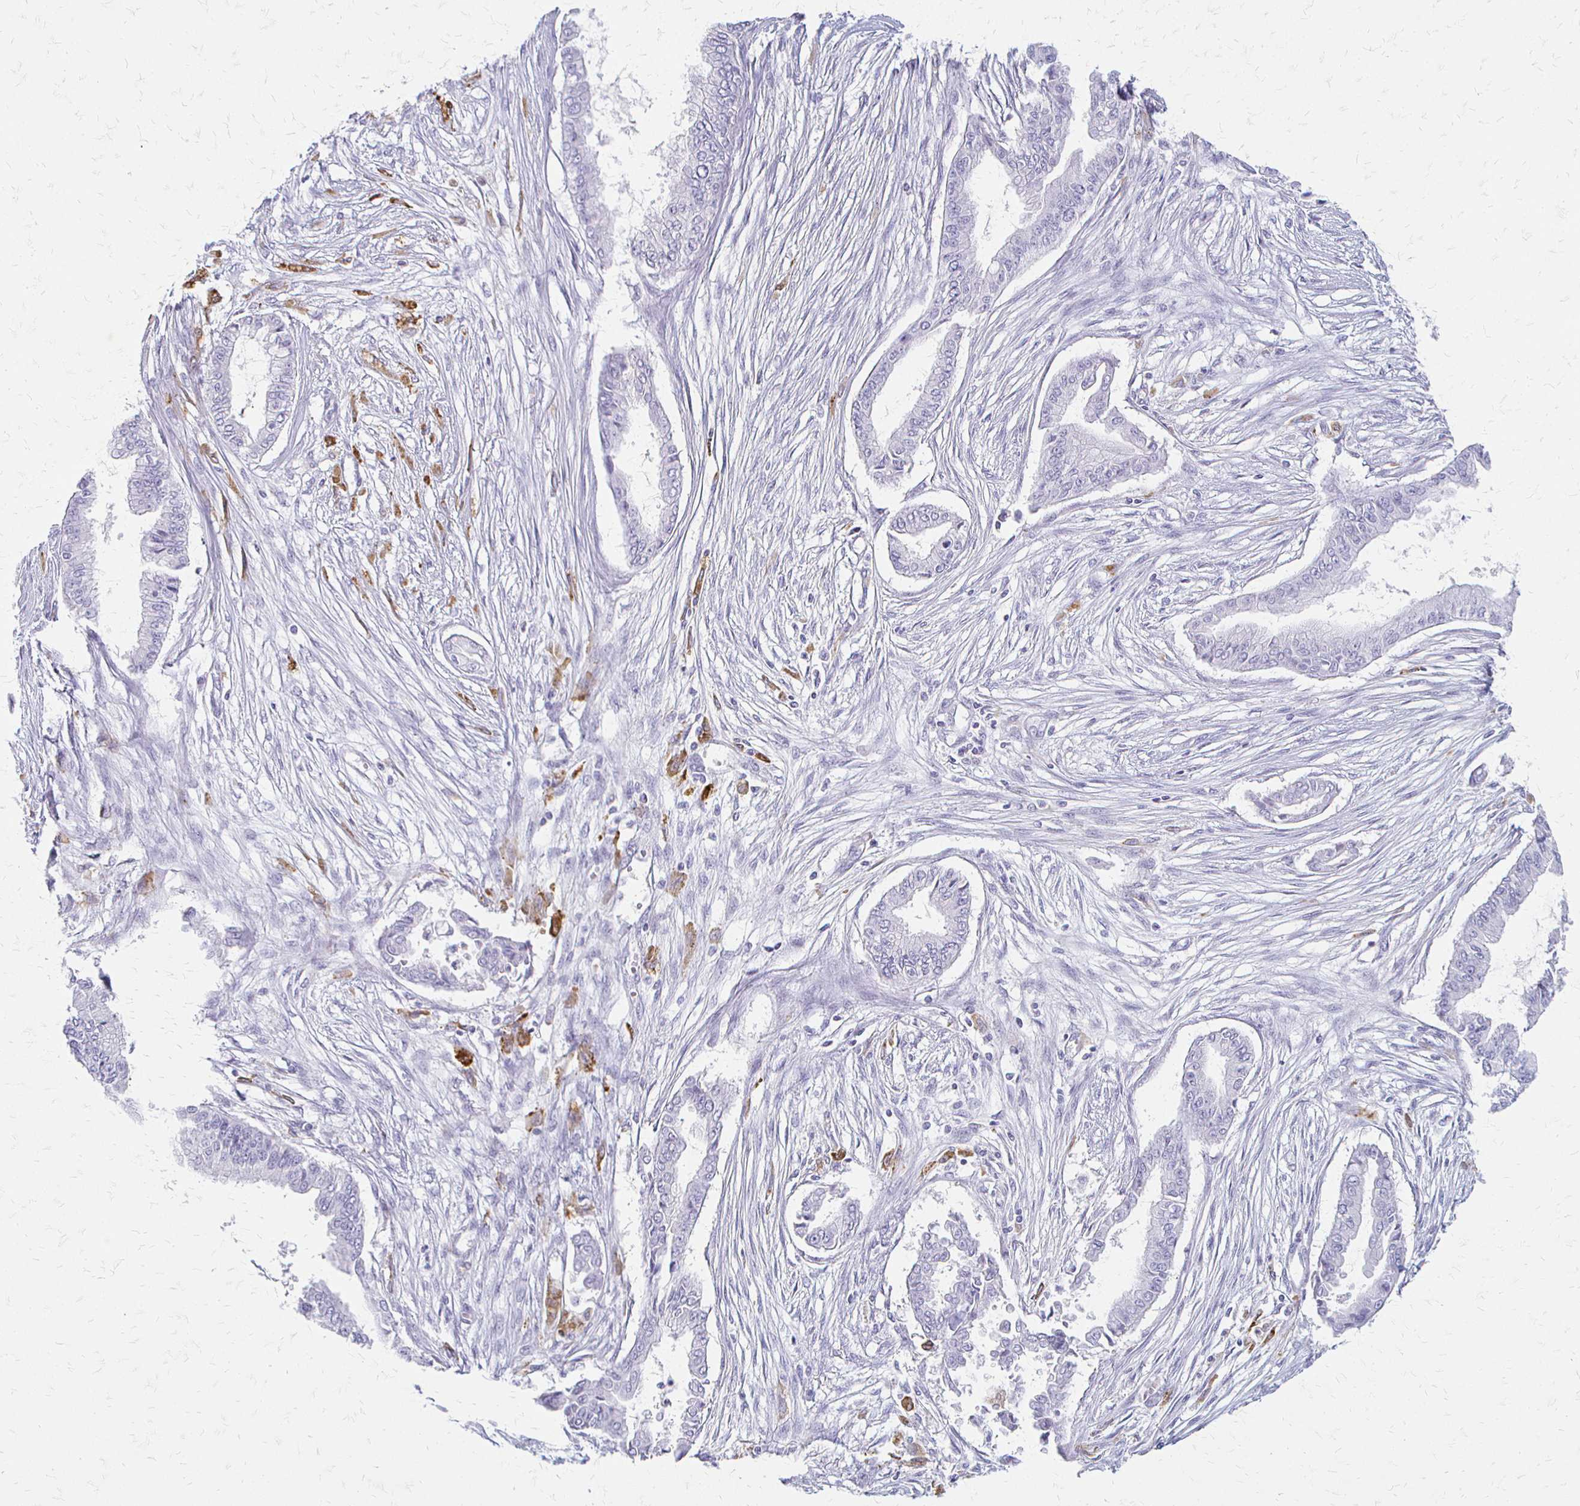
{"staining": {"intensity": "negative", "quantity": "none", "location": "none"}, "tissue": "pancreatic cancer", "cell_type": "Tumor cells", "image_type": "cancer", "snomed": [{"axis": "morphology", "description": "Adenocarcinoma, NOS"}, {"axis": "topography", "description": "Pancreas"}], "caption": "There is no significant expression in tumor cells of pancreatic cancer (adenocarcinoma).", "gene": "ACP5", "patient": {"sex": "female", "age": 68}}